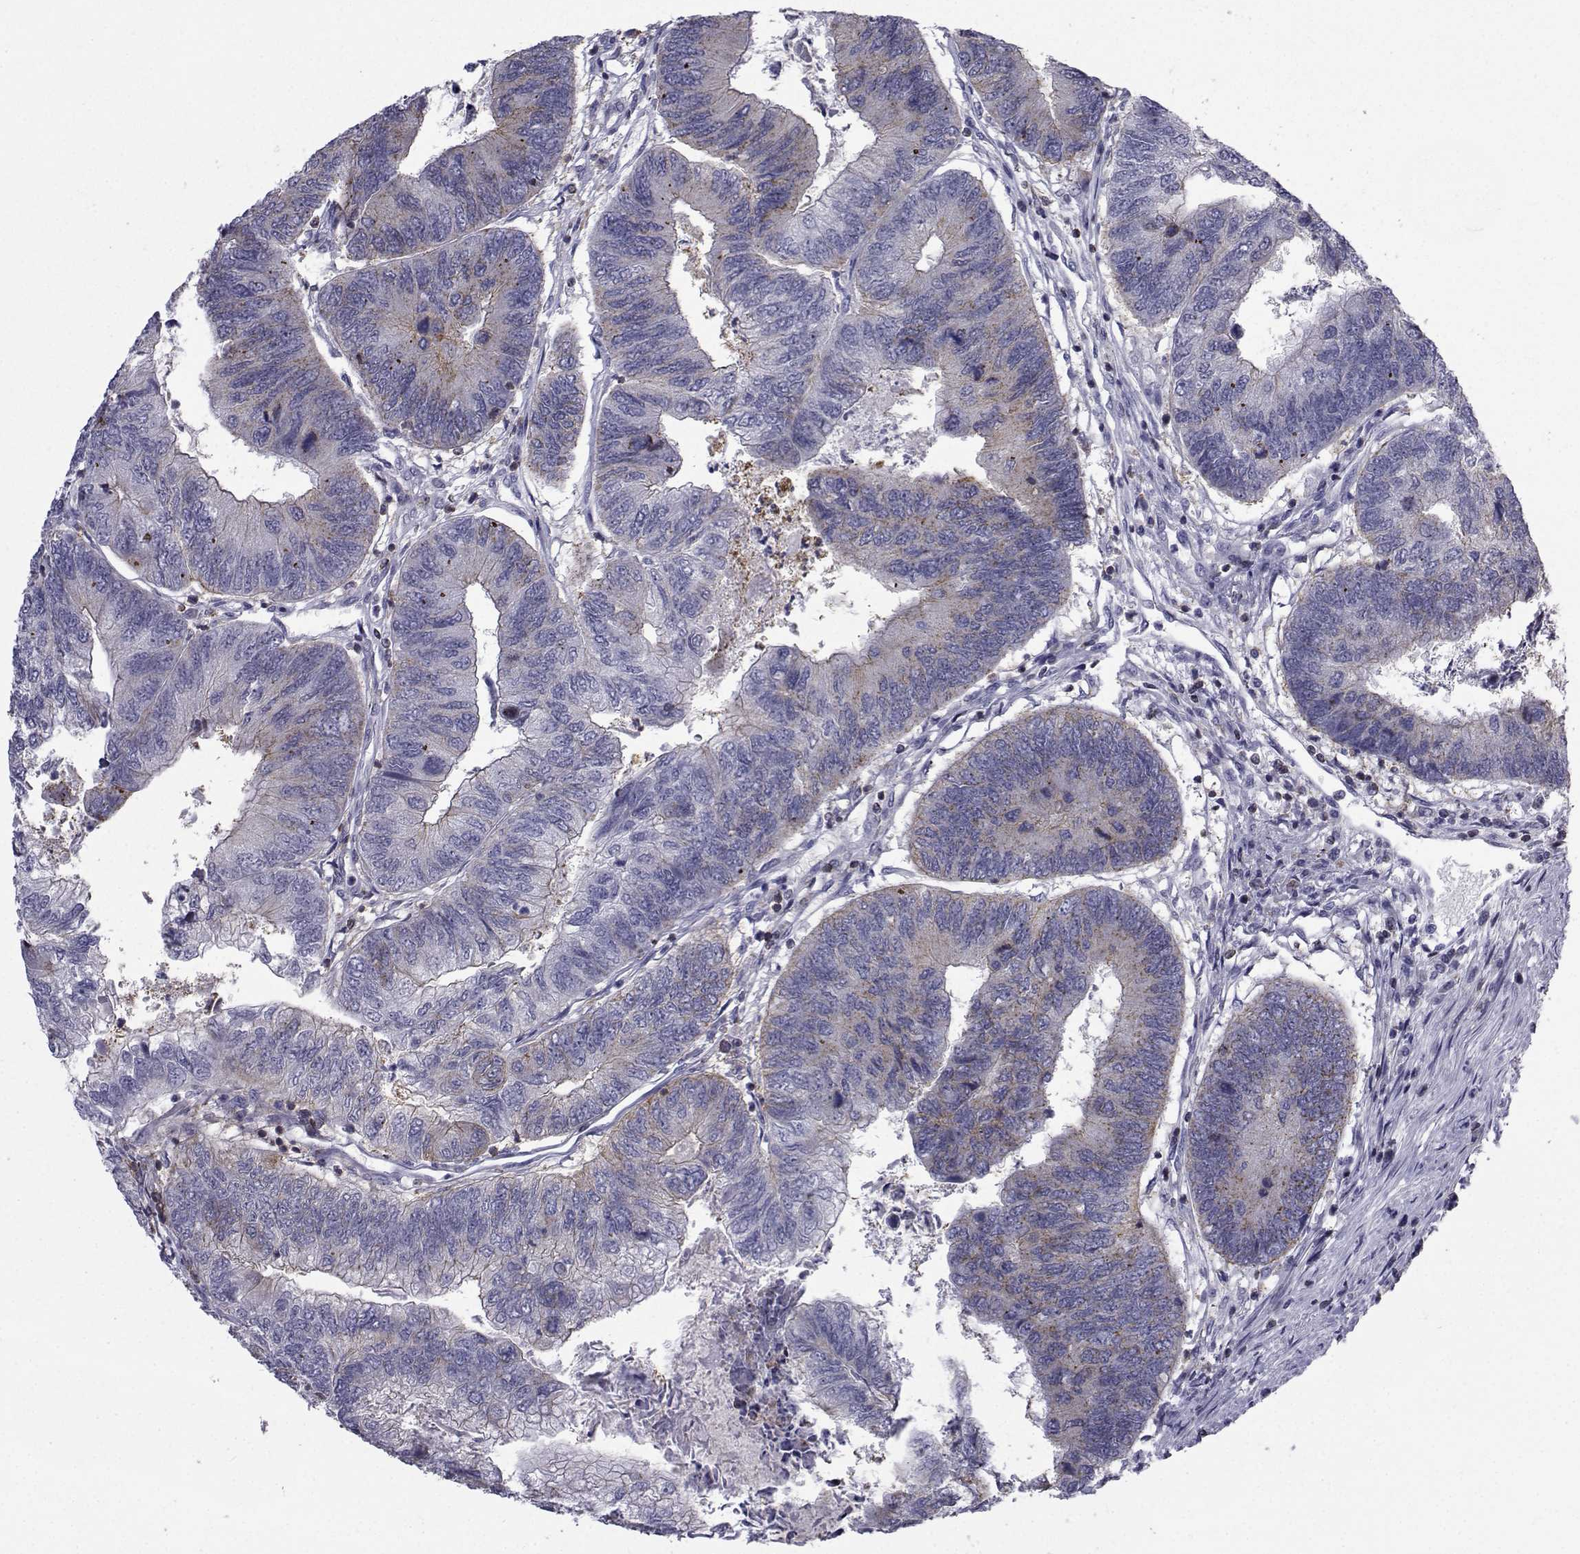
{"staining": {"intensity": "moderate", "quantity": "25%-75%", "location": "cytoplasmic/membranous"}, "tissue": "colorectal cancer", "cell_type": "Tumor cells", "image_type": "cancer", "snomed": [{"axis": "morphology", "description": "Adenocarcinoma, NOS"}, {"axis": "topography", "description": "Colon"}], "caption": "This is a micrograph of IHC staining of colorectal adenocarcinoma, which shows moderate expression in the cytoplasmic/membranous of tumor cells.", "gene": "PDE6H", "patient": {"sex": "female", "age": 67}}